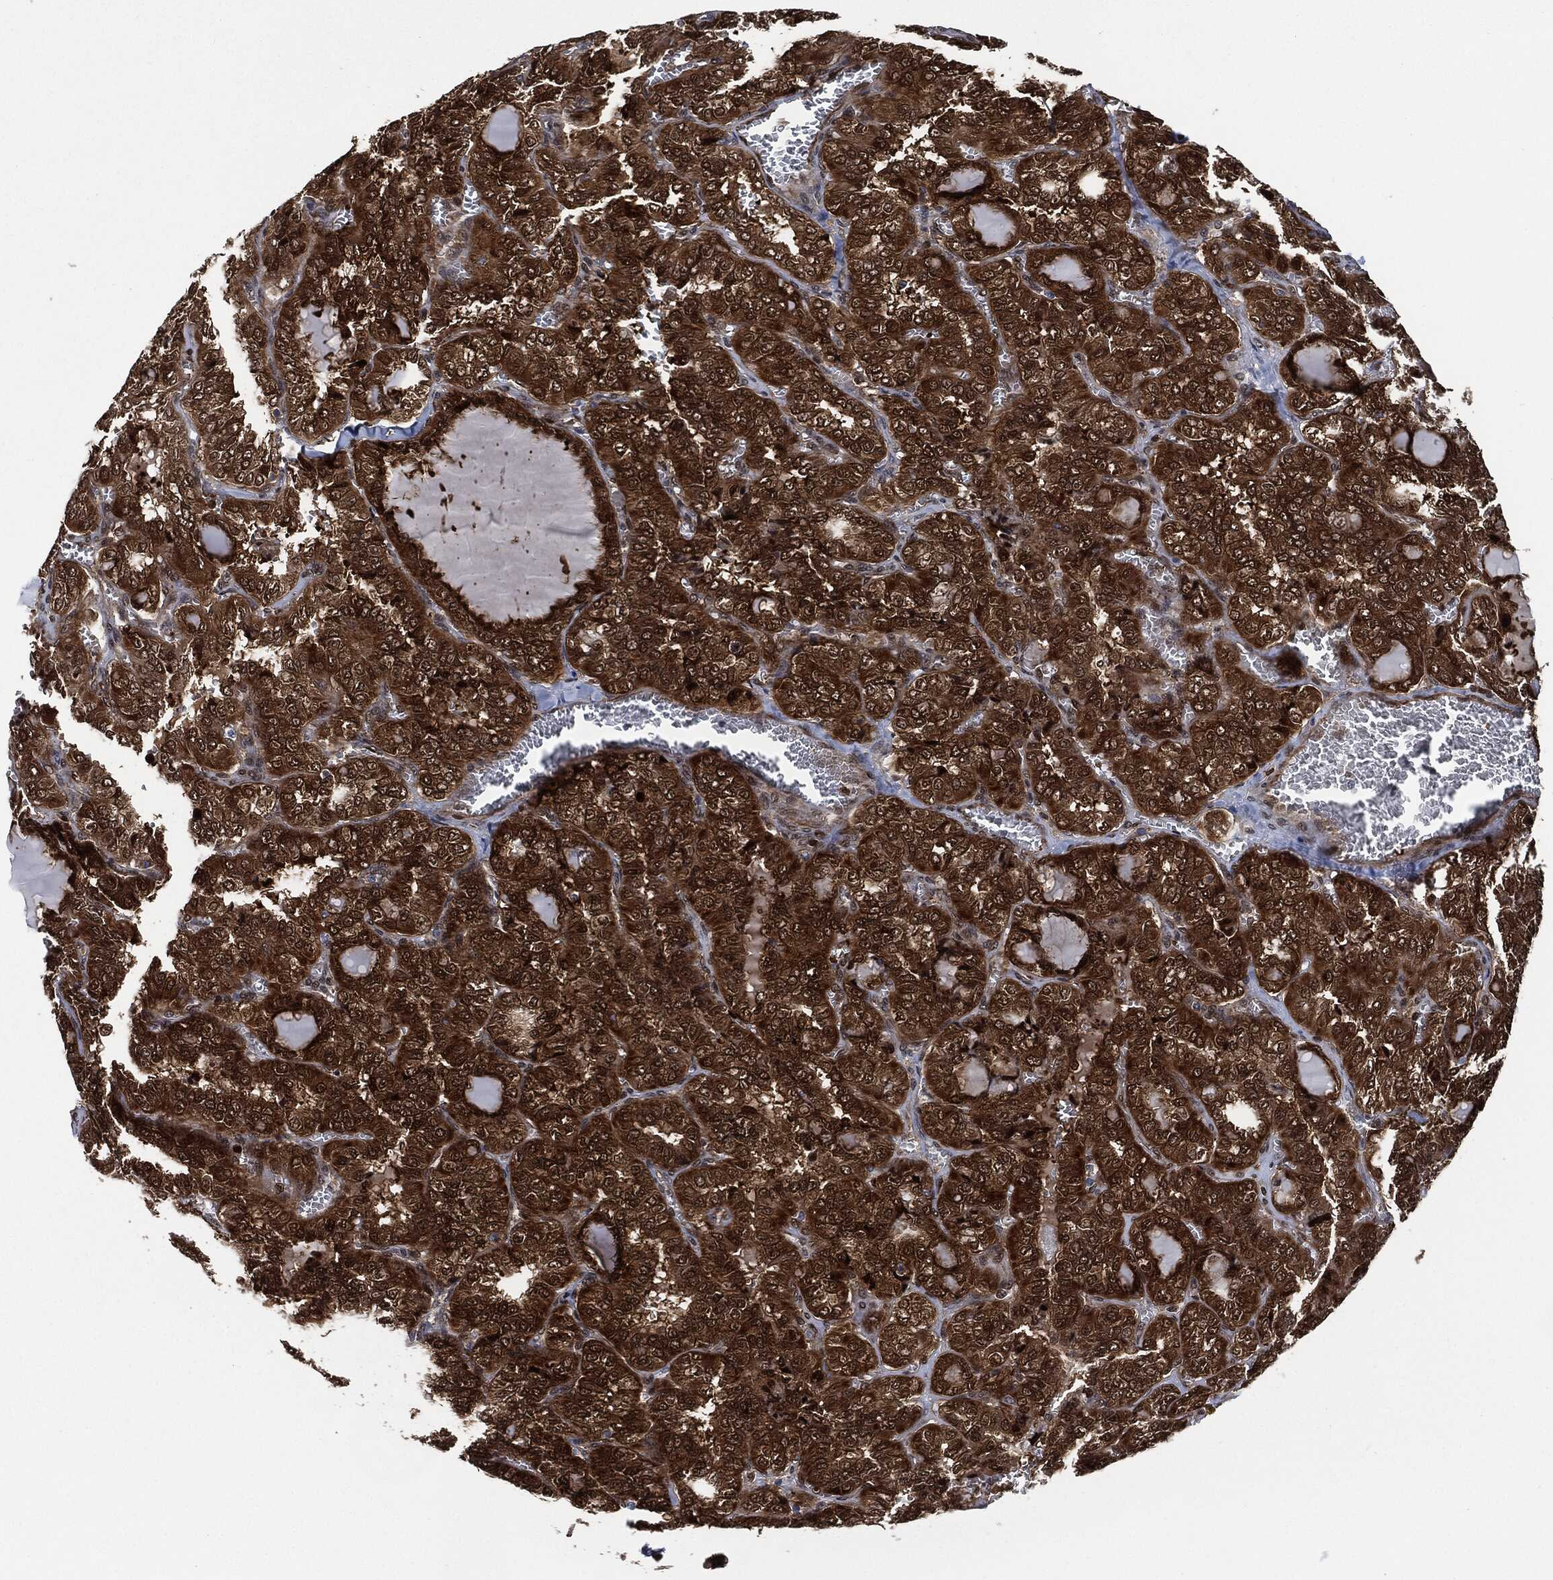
{"staining": {"intensity": "strong", "quantity": ">75%", "location": "cytoplasmic/membranous"}, "tissue": "thyroid cancer", "cell_type": "Tumor cells", "image_type": "cancer", "snomed": [{"axis": "morphology", "description": "Papillary adenocarcinoma, NOS"}, {"axis": "topography", "description": "Thyroid gland"}], "caption": "Approximately >75% of tumor cells in human papillary adenocarcinoma (thyroid) exhibit strong cytoplasmic/membranous protein staining as visualized by brown immunohistochemical staining.", "gene": "DCTN1", "patient": {"sex": "female", "age": 41}}